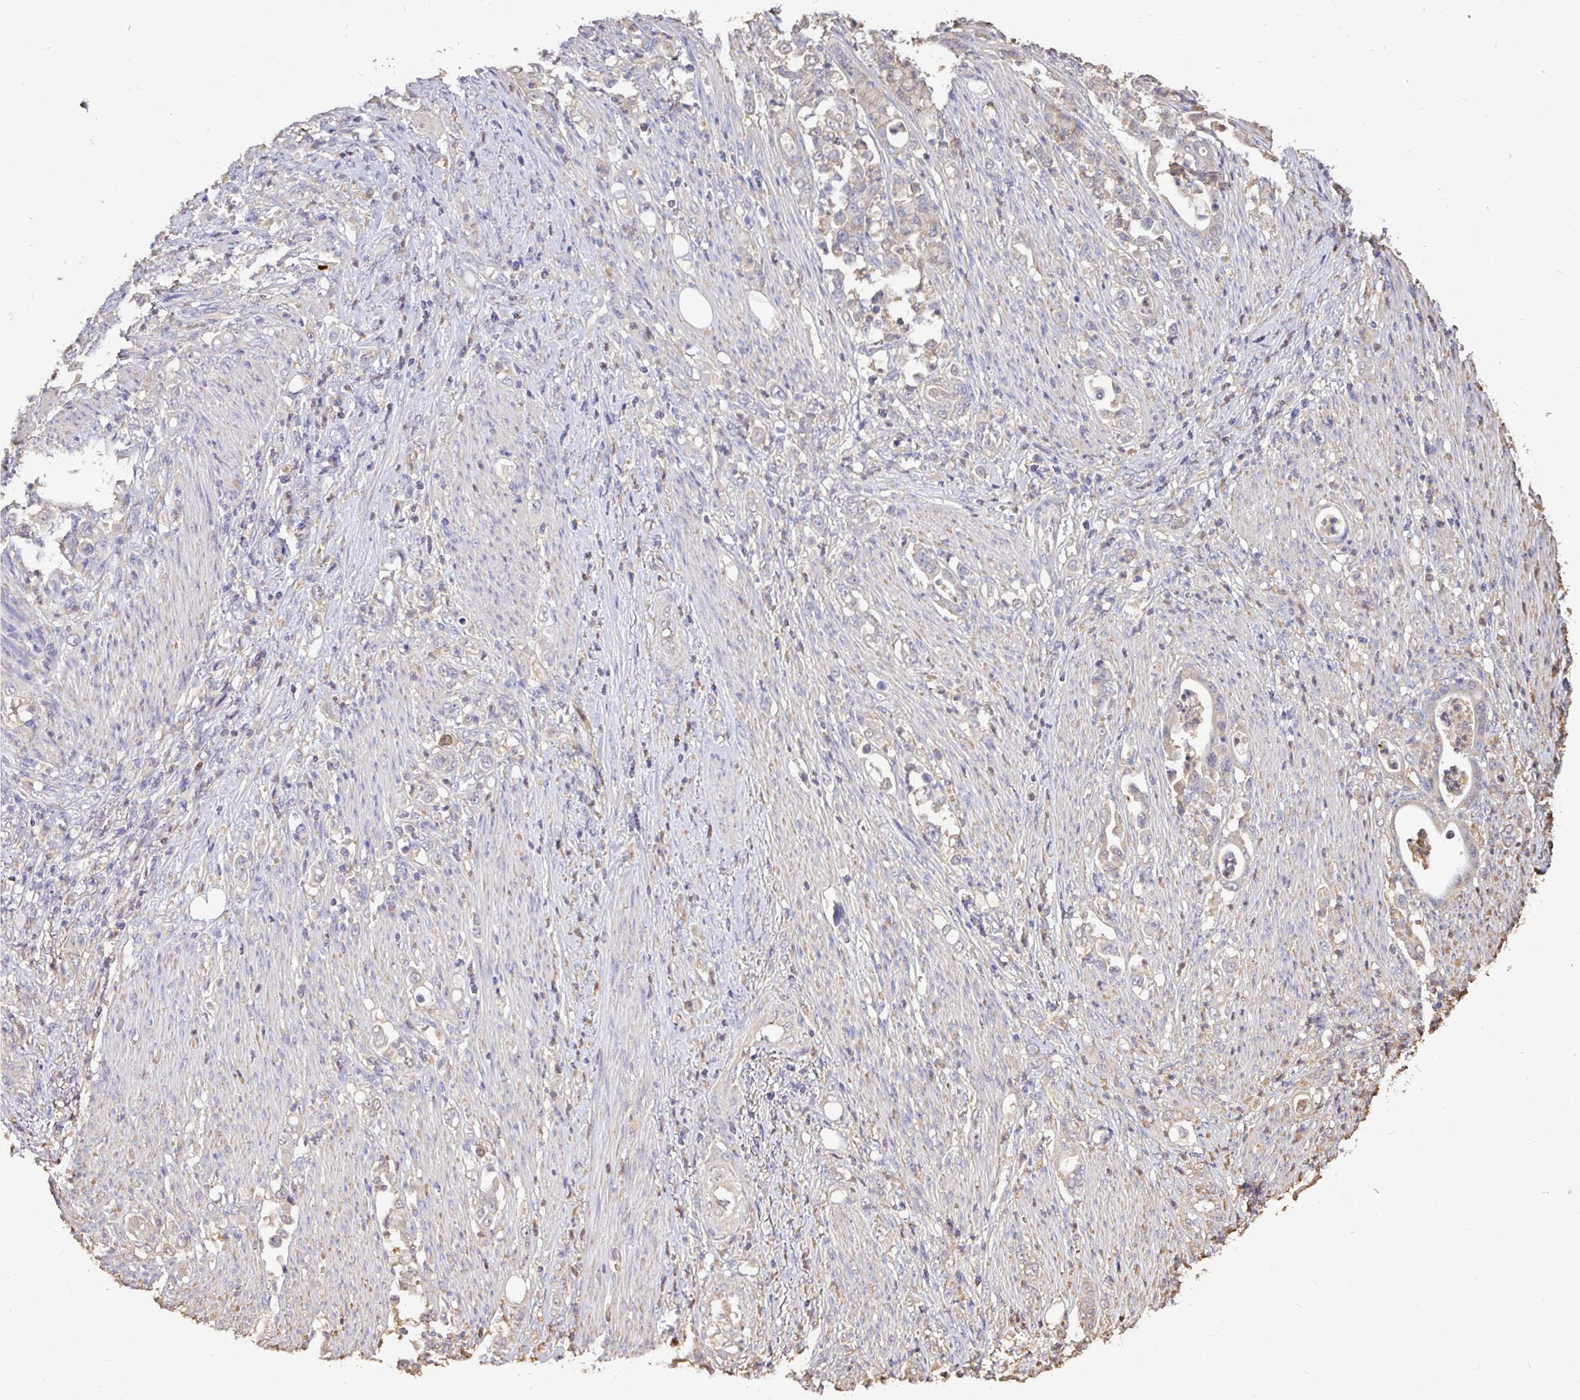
{"staining": {"intensity": "negative", "quantity": "none", "location": "none"}, "tissue": "stomach cancer", "cell_type": "Tumor cells", "image_type": "cancer", "snomed": [{"axis": "morphology", "description": "Normal tissue, NOS"}, {"axis": "morphology", "description": "Adenocarcinoma, NOS"}, {"axis": "topography", "description": "Stomach"}], "caption": "A photomicrograph of human adenocarcinoma (stomach) is negative for staining in tumor cells.", "gene": "MAPK8IP3", "patient": {"sex": "female", "age": 79}}